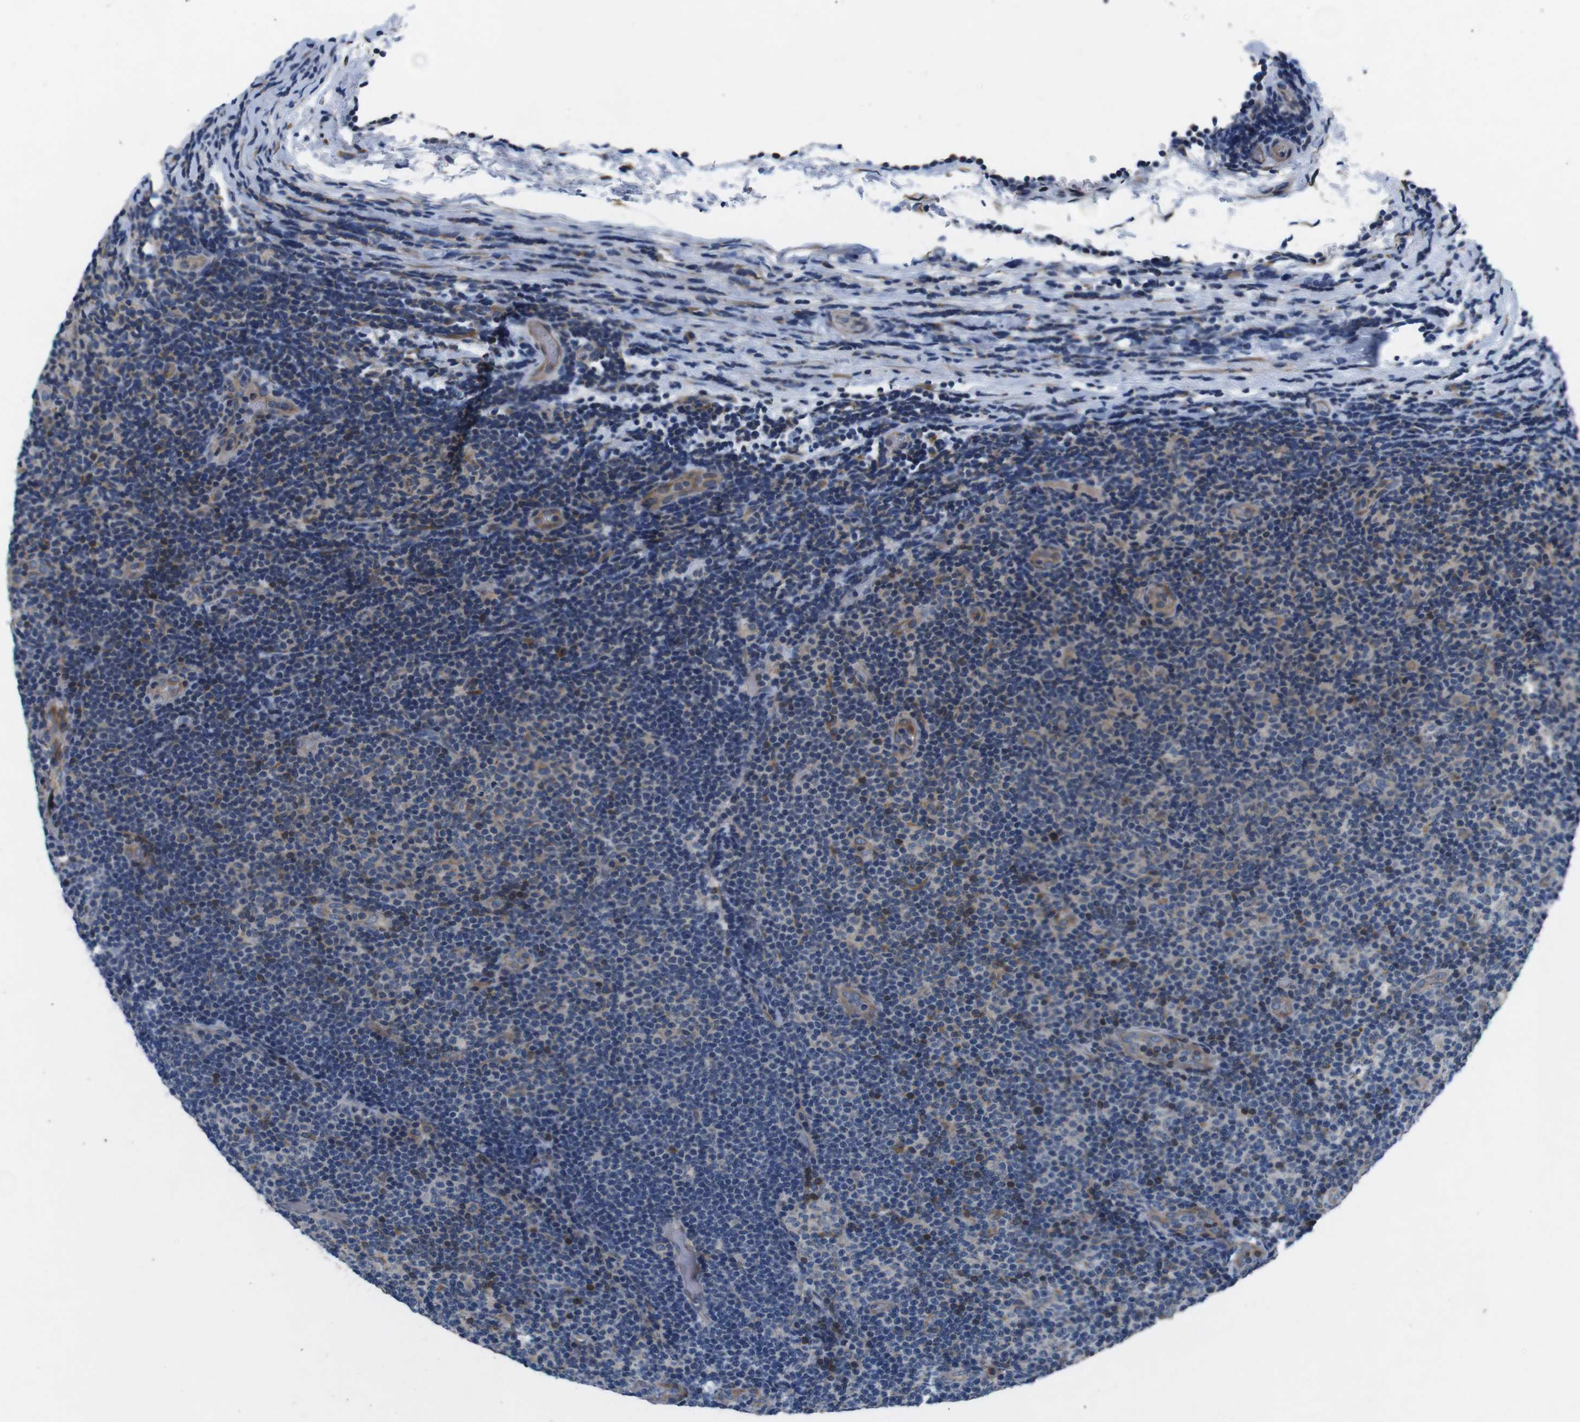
{"staining": {"intensity": "moderate", "quantity": "25%-75%", "location": "cytoplasmic/membranous"}, "tissue": "lymphoma", "cell_type": "Tumor cells", "image_type": "cancer", "snomed": [{"axis": "morphology", "description": "Malignant lymphoma, non-Hodgkin's type, Low grade"}, {"axis": "topography", "description": "Lymph node"}], "caption": "Immunohistochemical staining of lymphoma exhibits medium levels of moderate cytoplasmic/membranous expression in approximately 25%-75% of tumor cells.", "gene": "JAK1", "patient": {"sex": "male", "age": 83}}